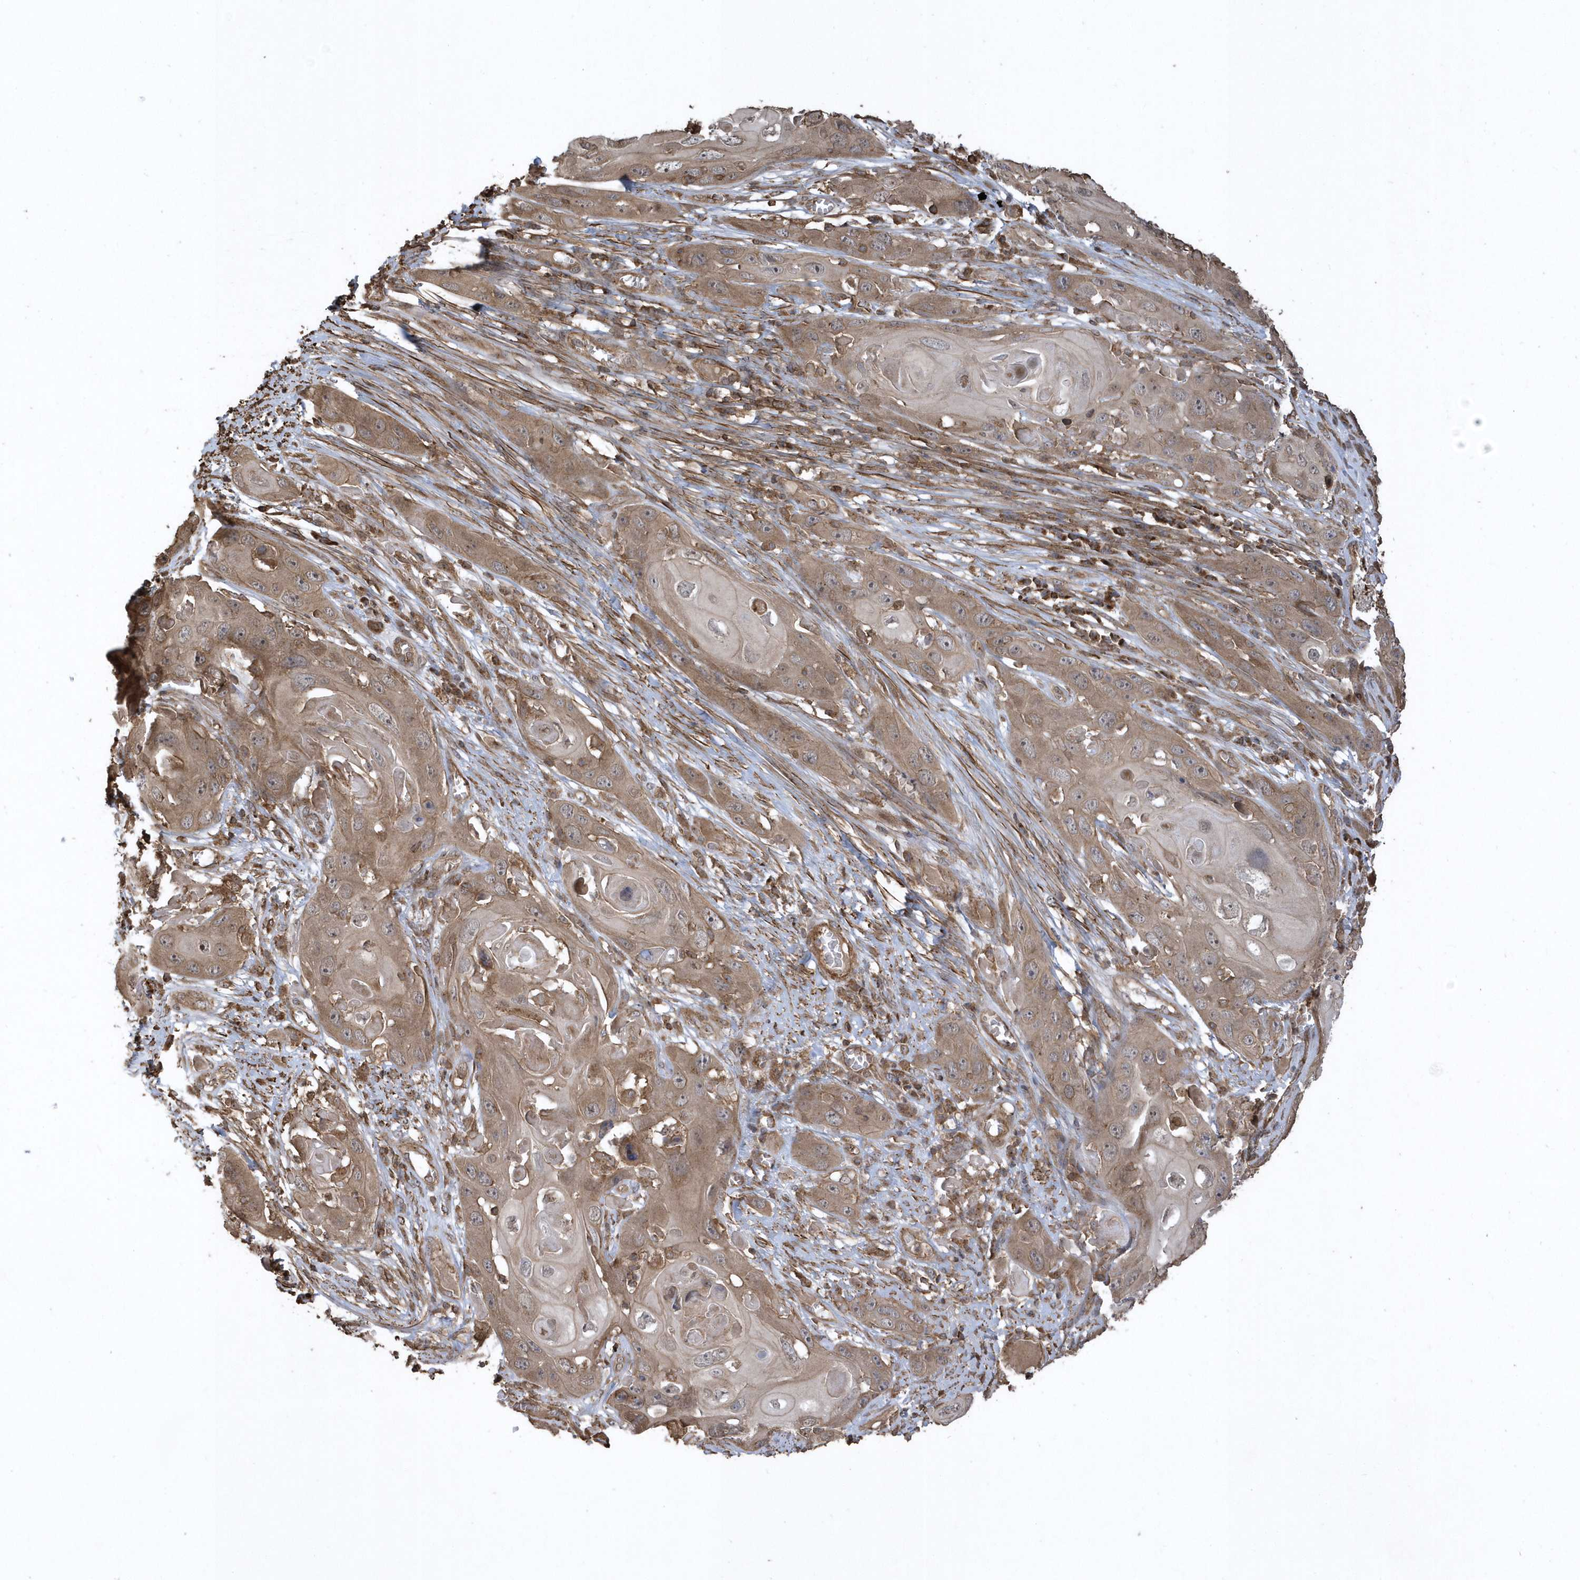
{"staining": {"intensity": "weak", "quantity": ">75%", "location": "cytoplasmic/membranous"}, "tissue": "skin cancer", "cell_type": "Tumor cells", "image_type": "cancer", "snomed": [{"axis": "morphology", "description": "Squamous cell carcinoma, NOS"}, {"axis": "topography", "description": "Skin"}], "caption": "IHC micrograph of neoplastic tissue: skin cancer (squamous cell carcinoma) stained using immunohistochemistry reveals low levels of weak protein expression localized specifically in the cytoplasmic/membranous of tumor cells, appearing as a cytoplasmic/membranous brown color.", "gene": "SENP8", "patient": {"sex": "male", "age": 55}}